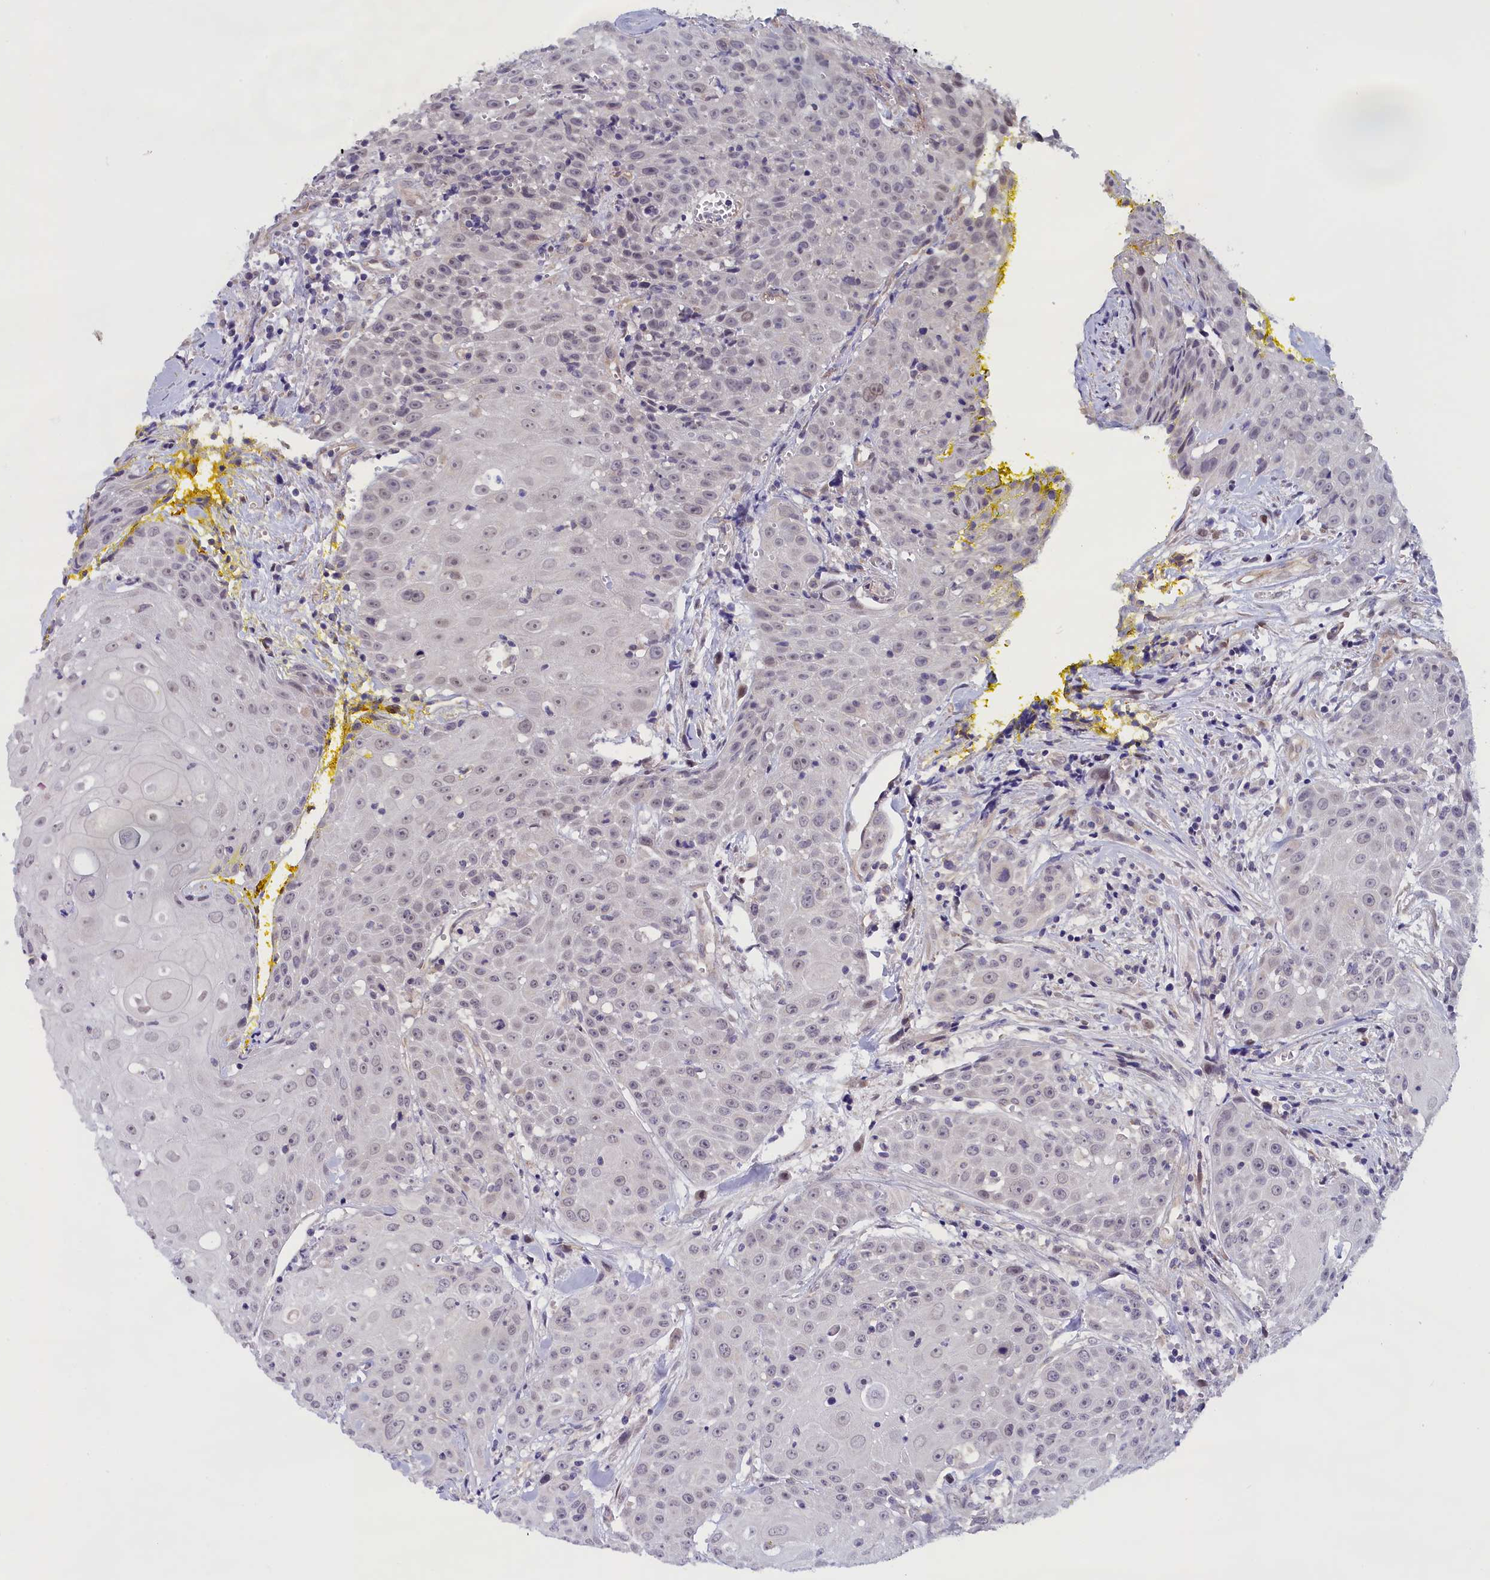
{"staining": {"intensity": "negative", "quantity": "none", "location": "none"}, "tissue": "head and neck cancer", "cell_type": "Tumor cells", "image_type": "cancer", "snomed": [{"axis": "morphology", "description": "Squamous cell carcinoma, NOS"}, {"axis": "topography", "description": "Oral tissue"}, {"axis": "topography", "description": "Head-Neck"}], "caption": "This is a image of IHC staining of head and neck cancer, which shows no positivity in tumor cells. The staining was performed using DAB (3,3'-diaminobenzidine) to visualize the protein expression in brown, while the nuclei were stained in blue with hematoxylin (Magnification: 20x).", "gene": "IGFALS", "patient": {"sex": "female", "age": 82}}